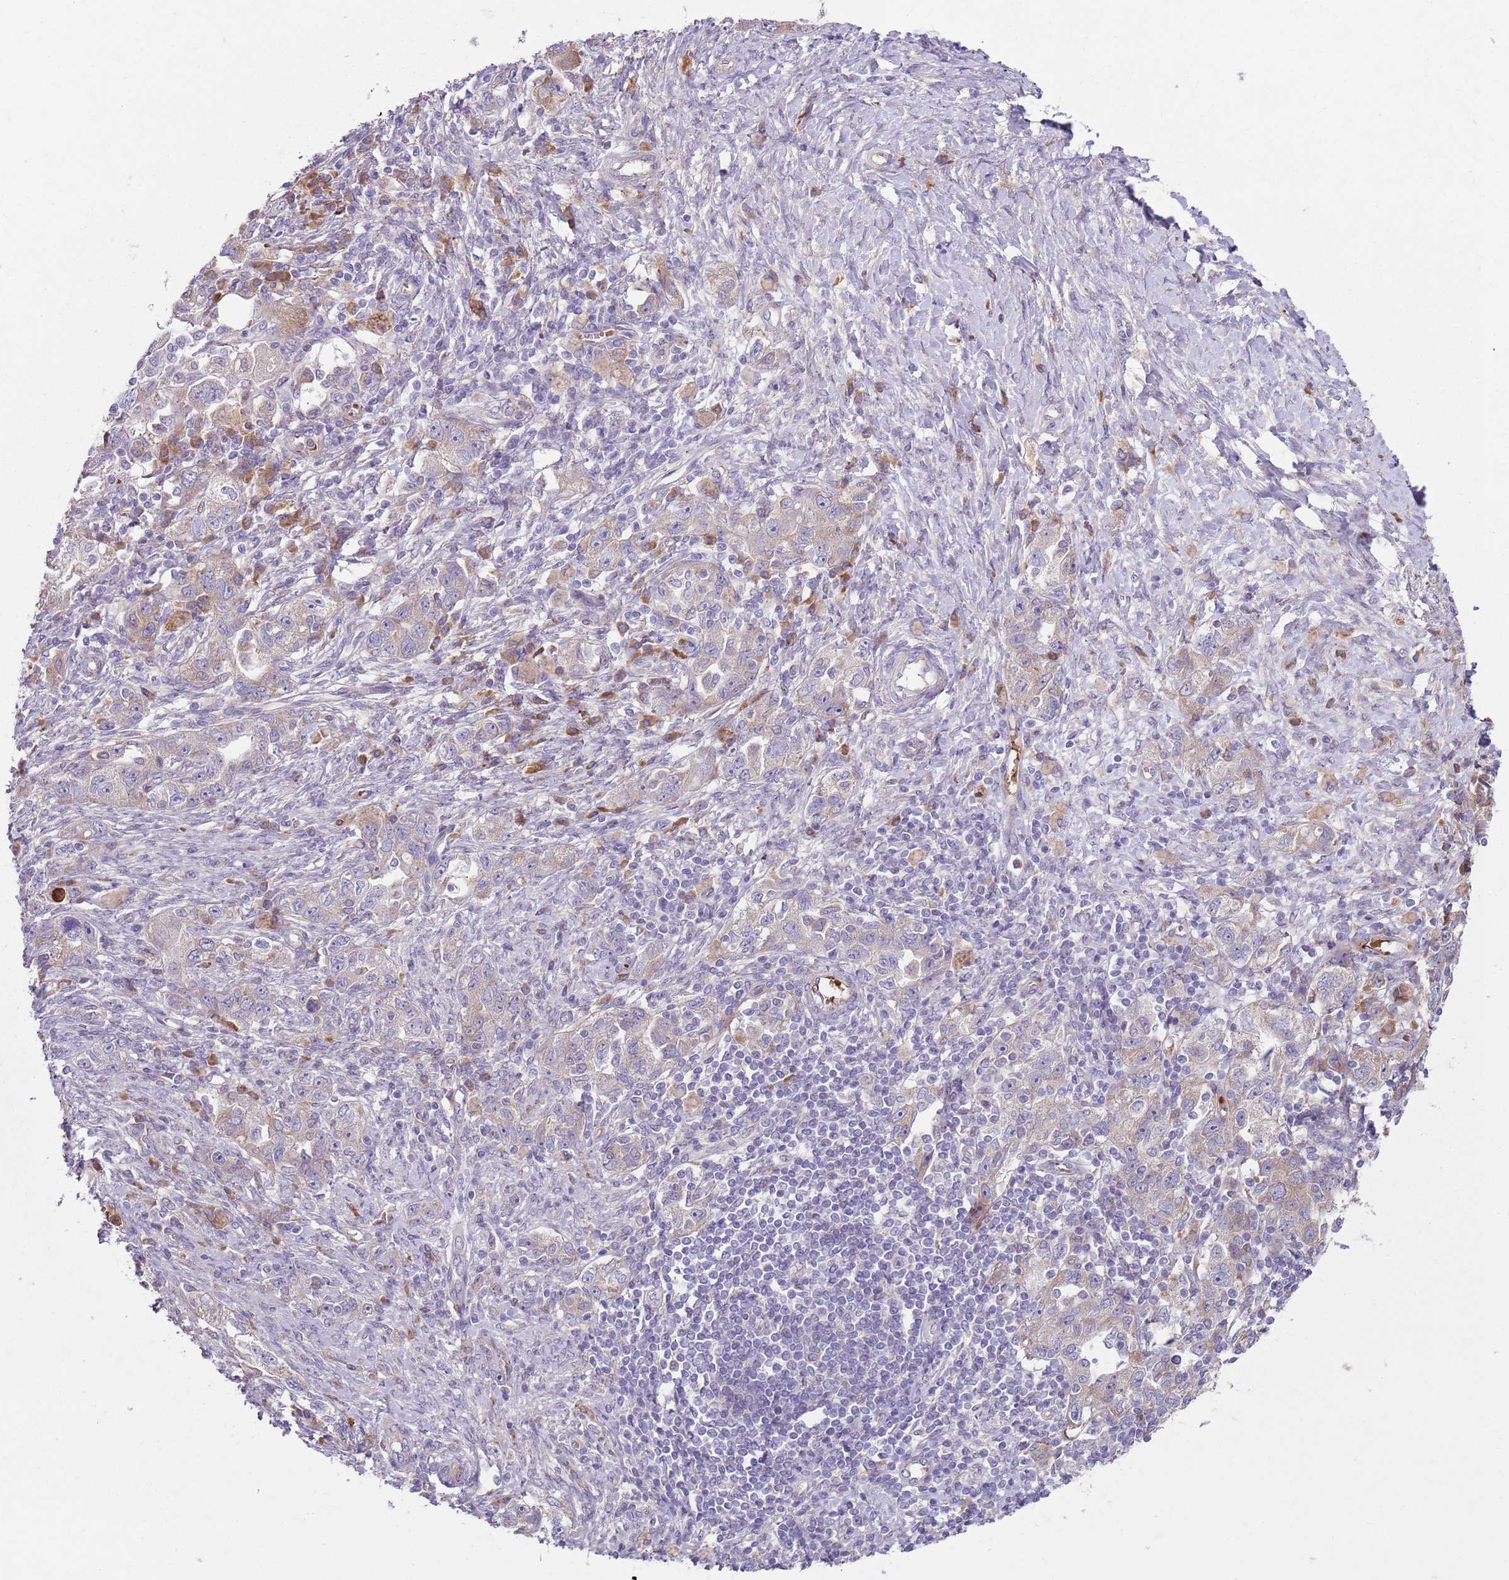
{"staining": {"intensity": "weak", "quantity": "<25%", "location": "cytoplasmic/membranous"}, "tissue": "ovarian cancer", "cell_type": "Tumor cells", "image_type": "cancer", "snomed": [{"axis": "morphology", "description": "Carcinoma, NOS"}, {"axis": "morphology", "description": "Cystadenocarcinoma, serous, NOS"}, {"axis": "topography", "description": "Ovary"}], "caption": "High magnification brightfield microscopy of ovarian cancer stained with DAB (3,3'-diaminobenzidine) (brown) and counterstained with hematoxylin (blue): tumor cells show no significant staining. (DAB (3,3'-diaminobenzidine) IHC, high magnification).", "gene": "SPATA2", "patient": {"sex": "female", "age": 69}}